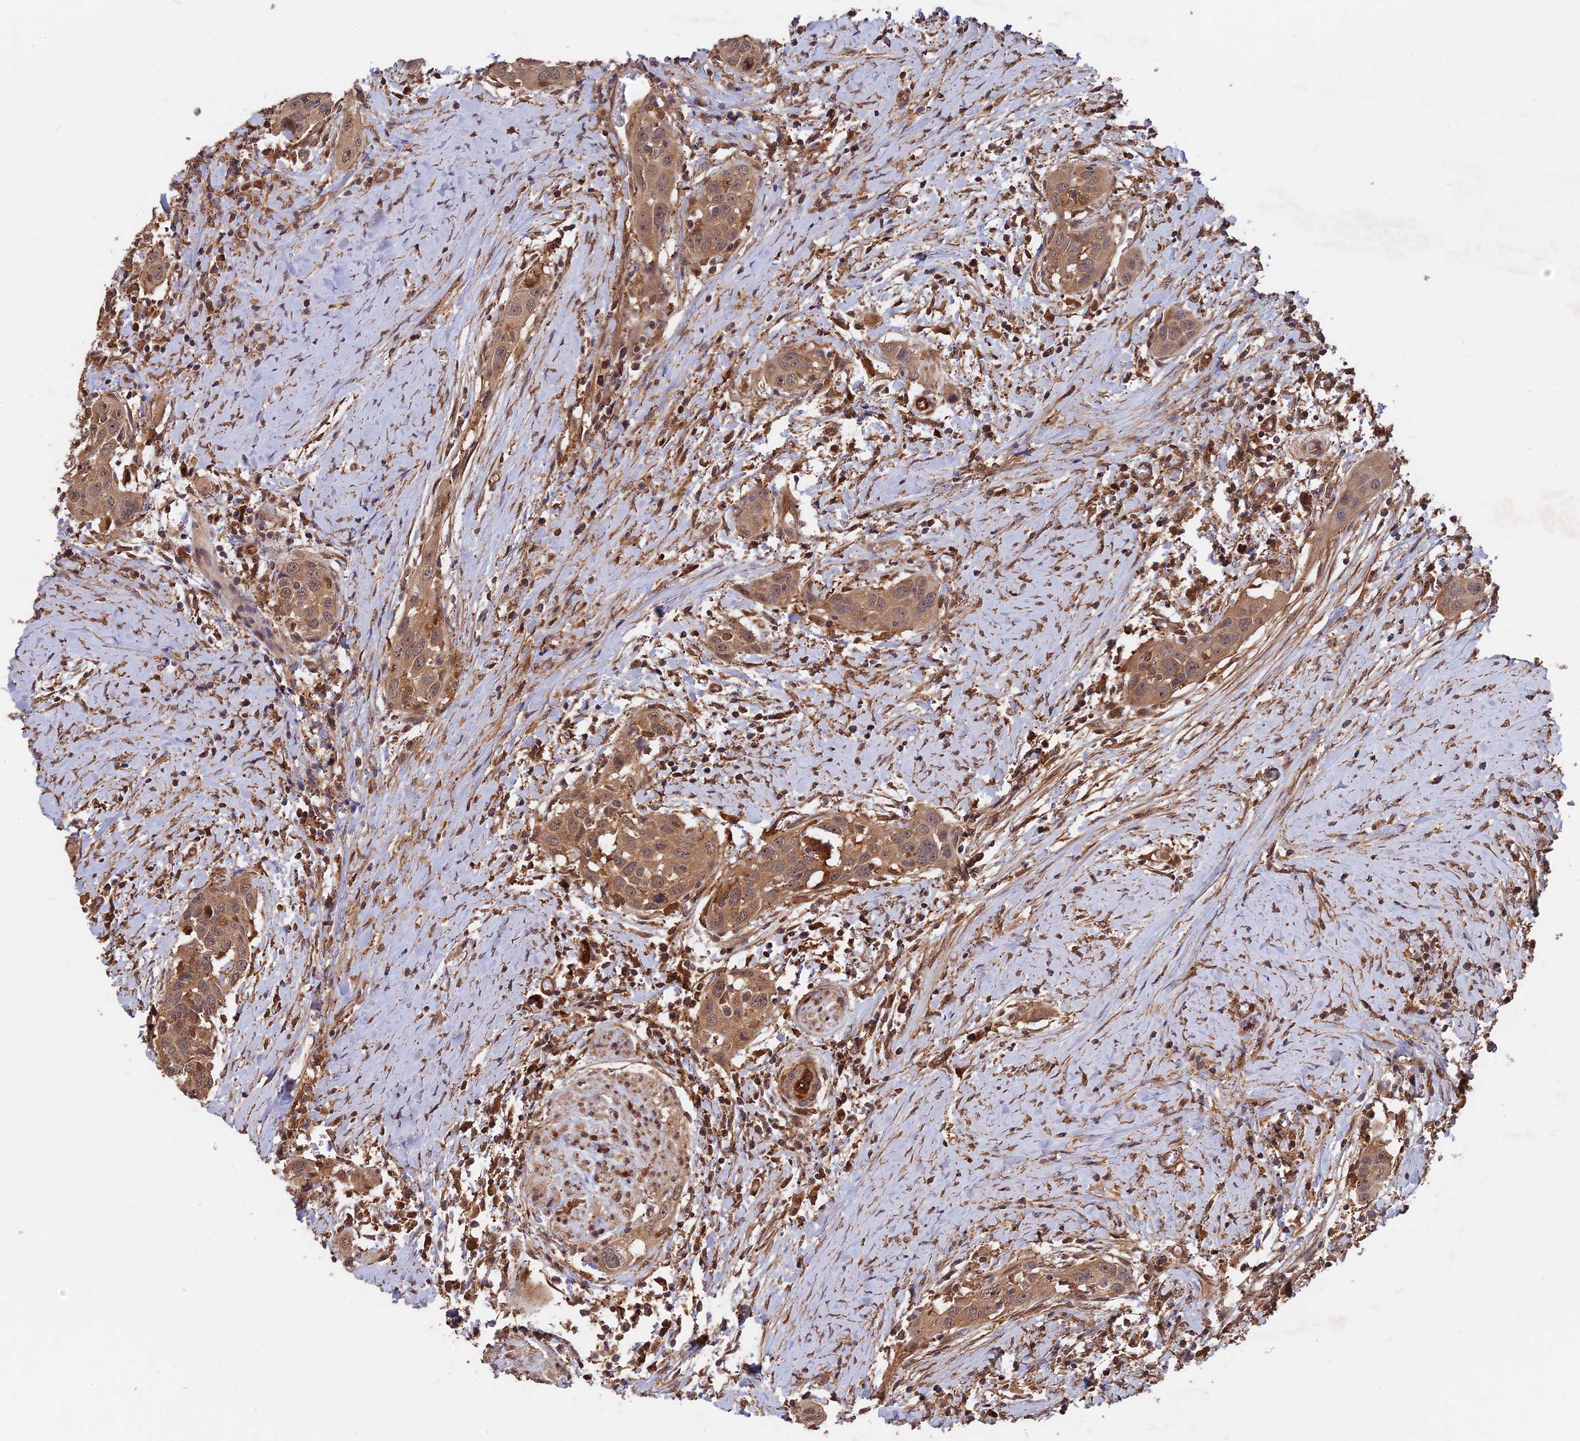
{"staining": {"intensity": "moderate", "quantity": ">75%", "location": "cytoplasmic/membranous"}, "tissue": "head and neck cancer", "cell_type": "Tumor cells", "image_type": "cancer", "snomed": [{"axis": "morphology", "description": "Squamous cell carcinoma, NOS"}, {"axis": "topography", "description": "Oral tissue"}, {"axis": "topography", "description": "Head-Neck"}], "caption": "A brown stain labels moderate cytoplasmic/membranous positivity of a protein in head and neck cancer (squamous cell carcinoma) tumor cells.", "gene": "SAC3D1", "patient": {"sex": "female", "age": 50}}